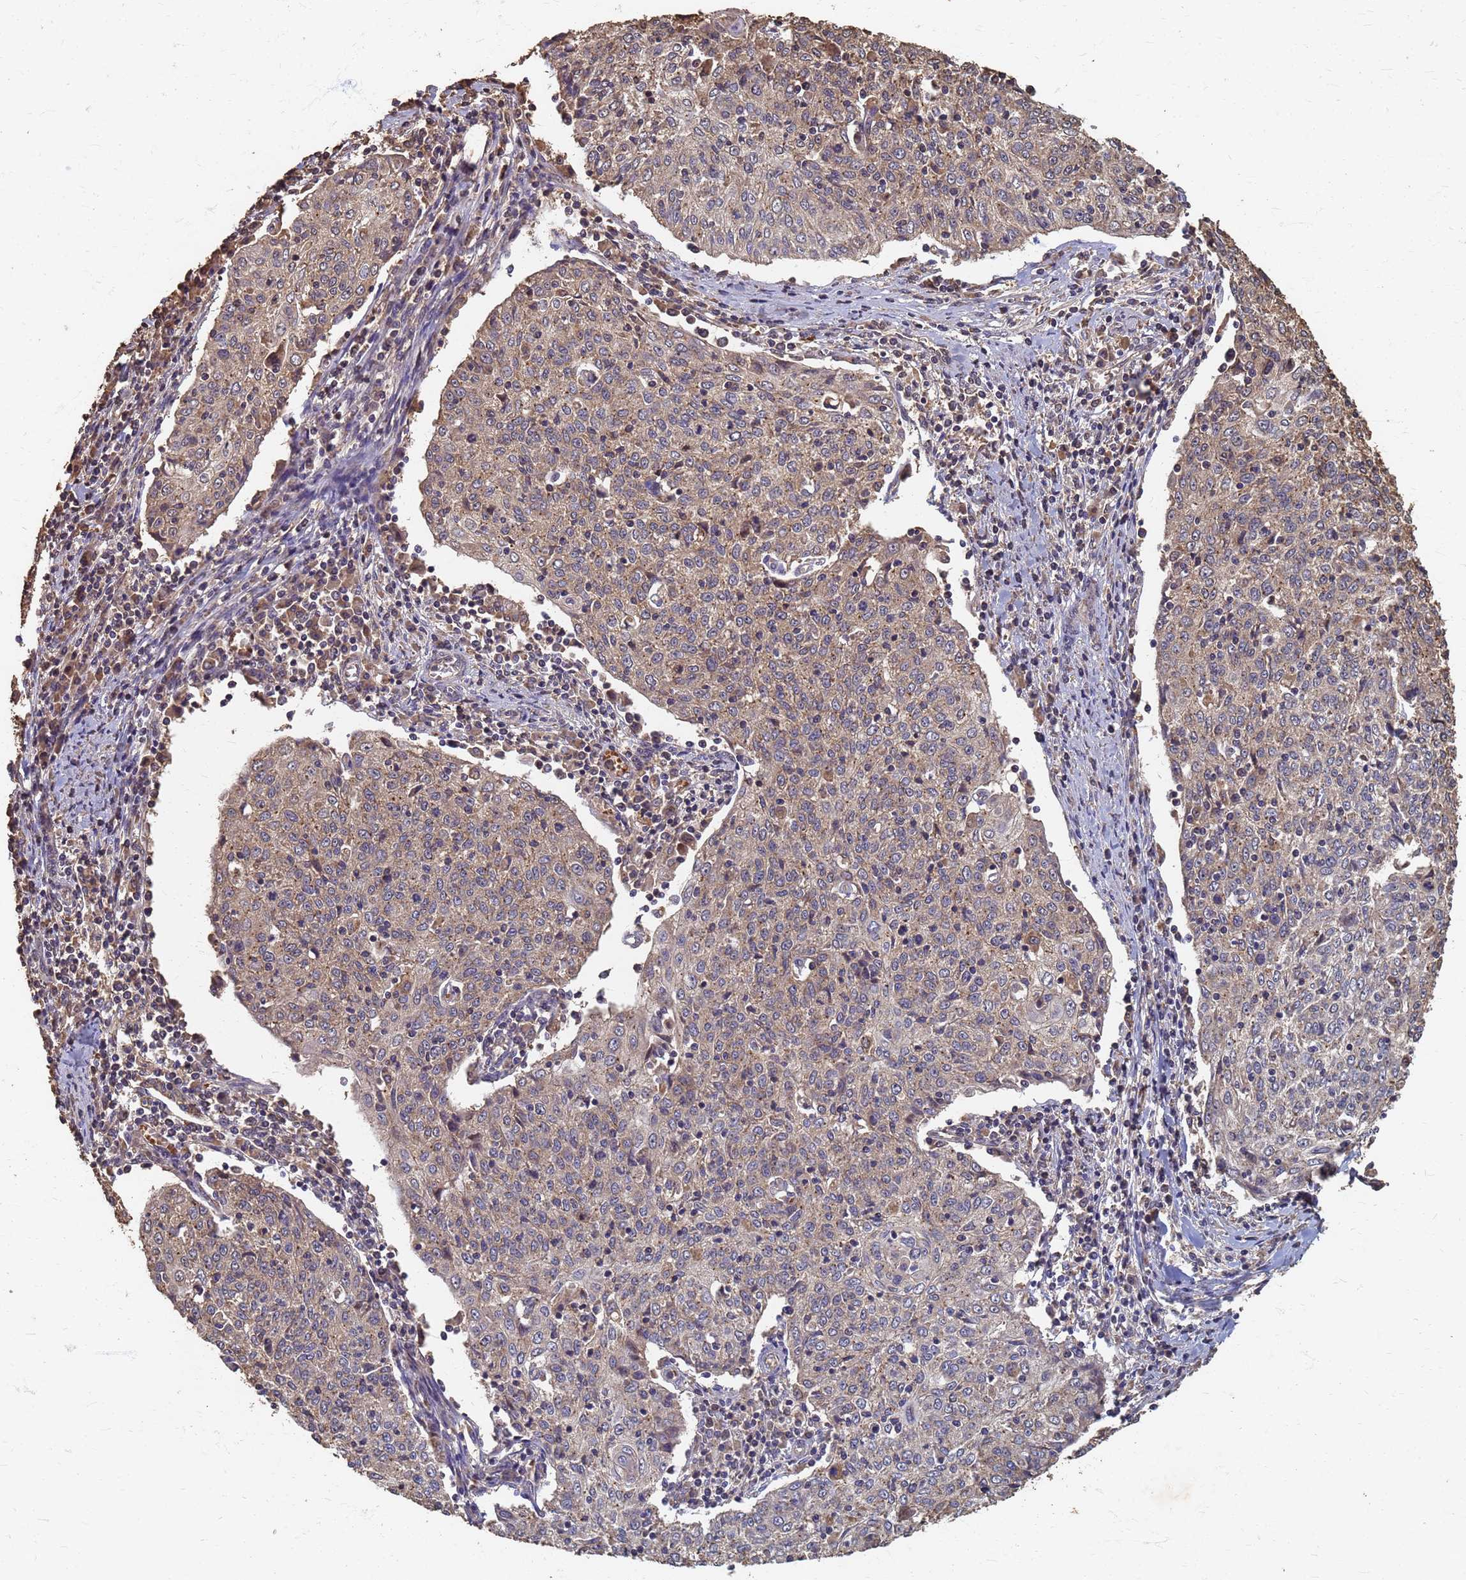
{"staining": {"intensity": "weak", "quantity": ">75%", "location": "cytoplasmic/membranous"}, "tissue": "cervical cancer", "cell_type": "Tumor cells", "image_type": "cancer", "snomed": [{"axis": "morphology", "description": "Squamous cell carcinoma, NOS"}, {"axis": "topography", "description": "Cervix"}], "caption": "Immunohistochemistry histopathology image of human squamous cell carcinoma (cervical) stained for a protein (brown), which shows low levels of weak cytoplasmic/membranous expression in about >75% of tumor cells.", "gene": "DPH5", "patient": {"sex": "female", "age": 48}}